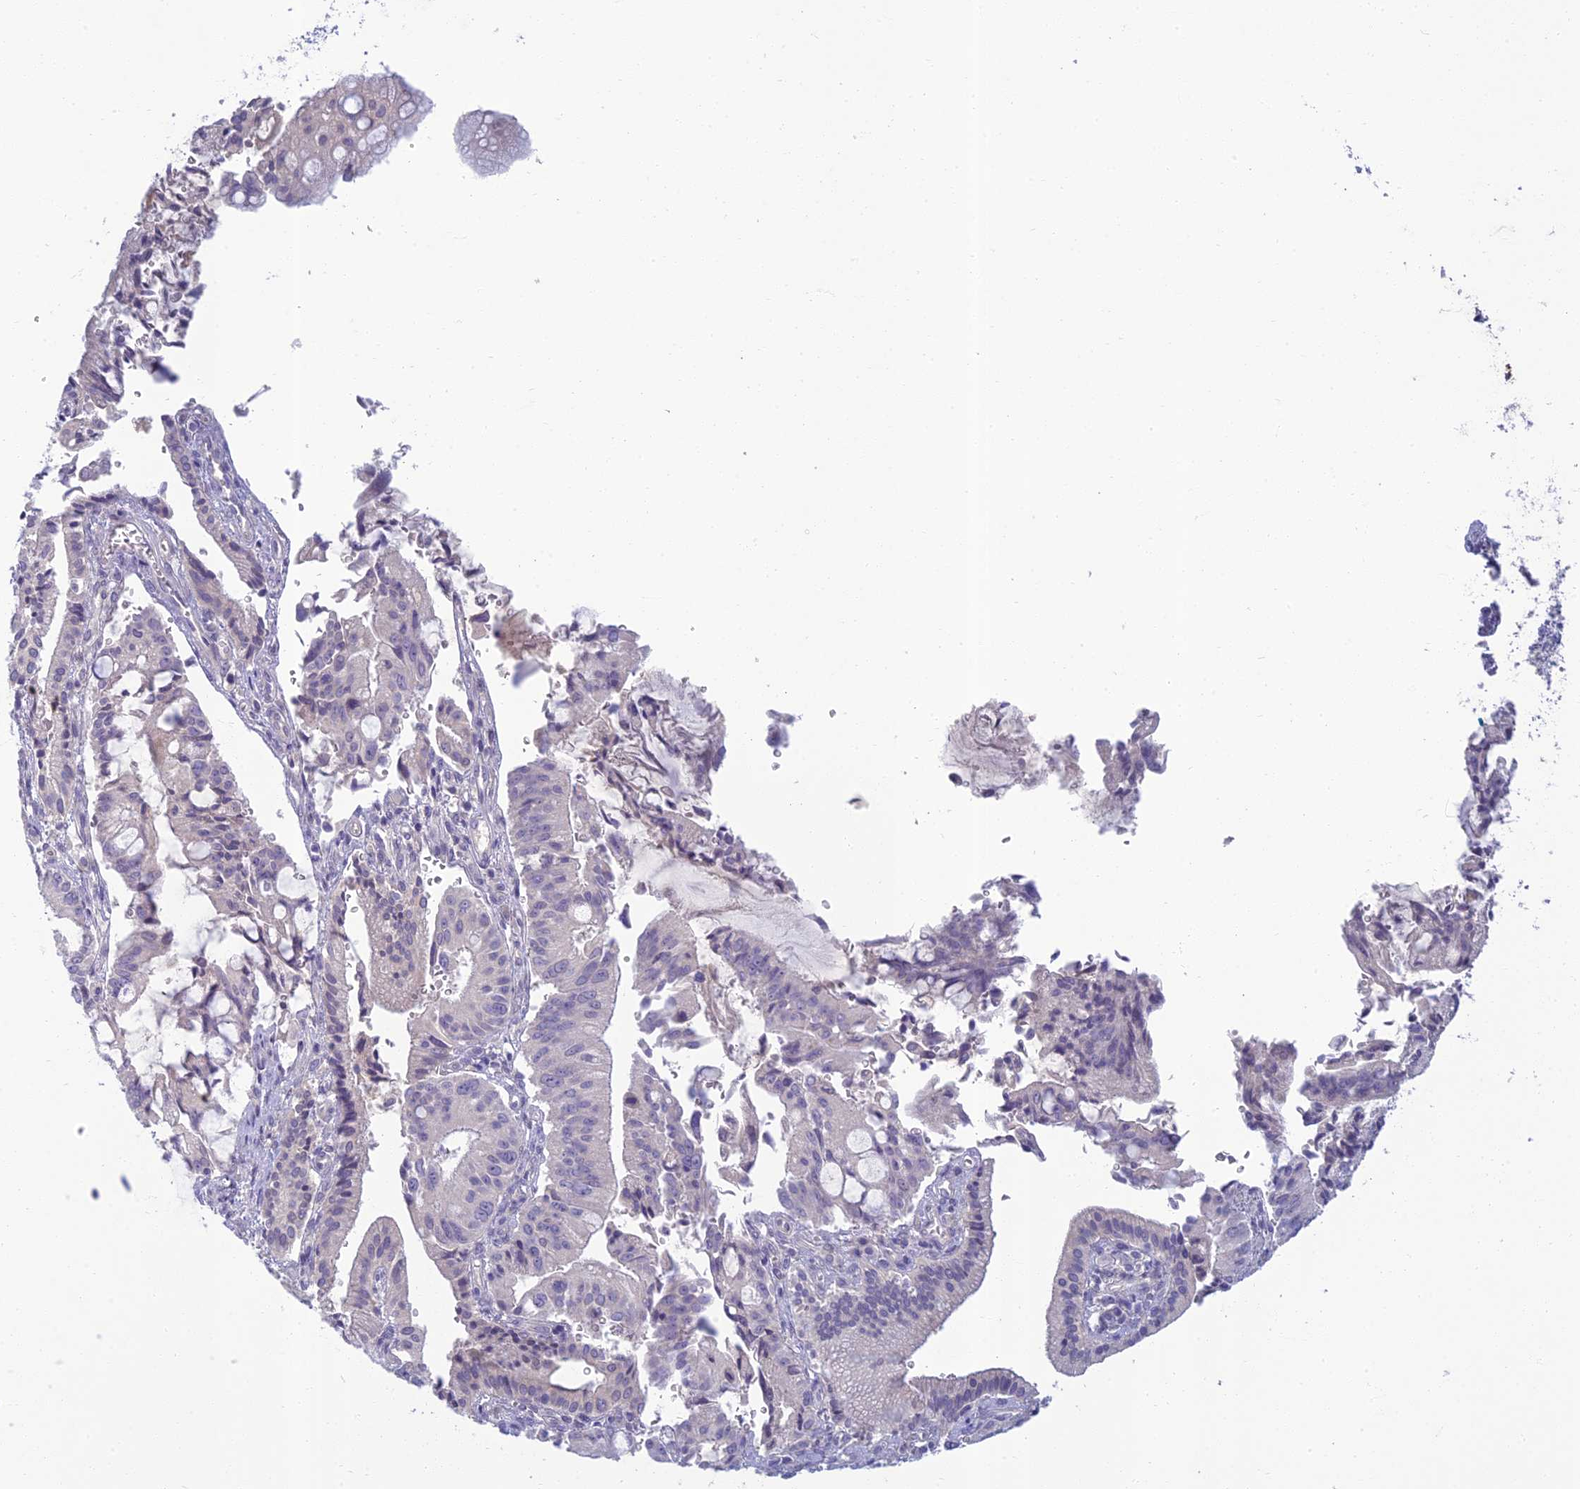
{"staining": {"intensity": "negative", "quantity": "none", "location": "none"}, "tissue": "pancreatic cancer", "cell_type": "Tumor cells", "image_type": "cancer", "snomed": [{"axis": "morphology", "description": "Adenocarcinoma, NOS"}, {"axis": "topography", "description": "Pancreas"}], "caption": "A high-resolution photomicrograph shows immunohistochemistry (IHC) staining of pancreatic cancer, which reveals no significant expression in tumor cells.", "gene": "SLC25A41", "patient": {"sex": "male", "age": 68}}